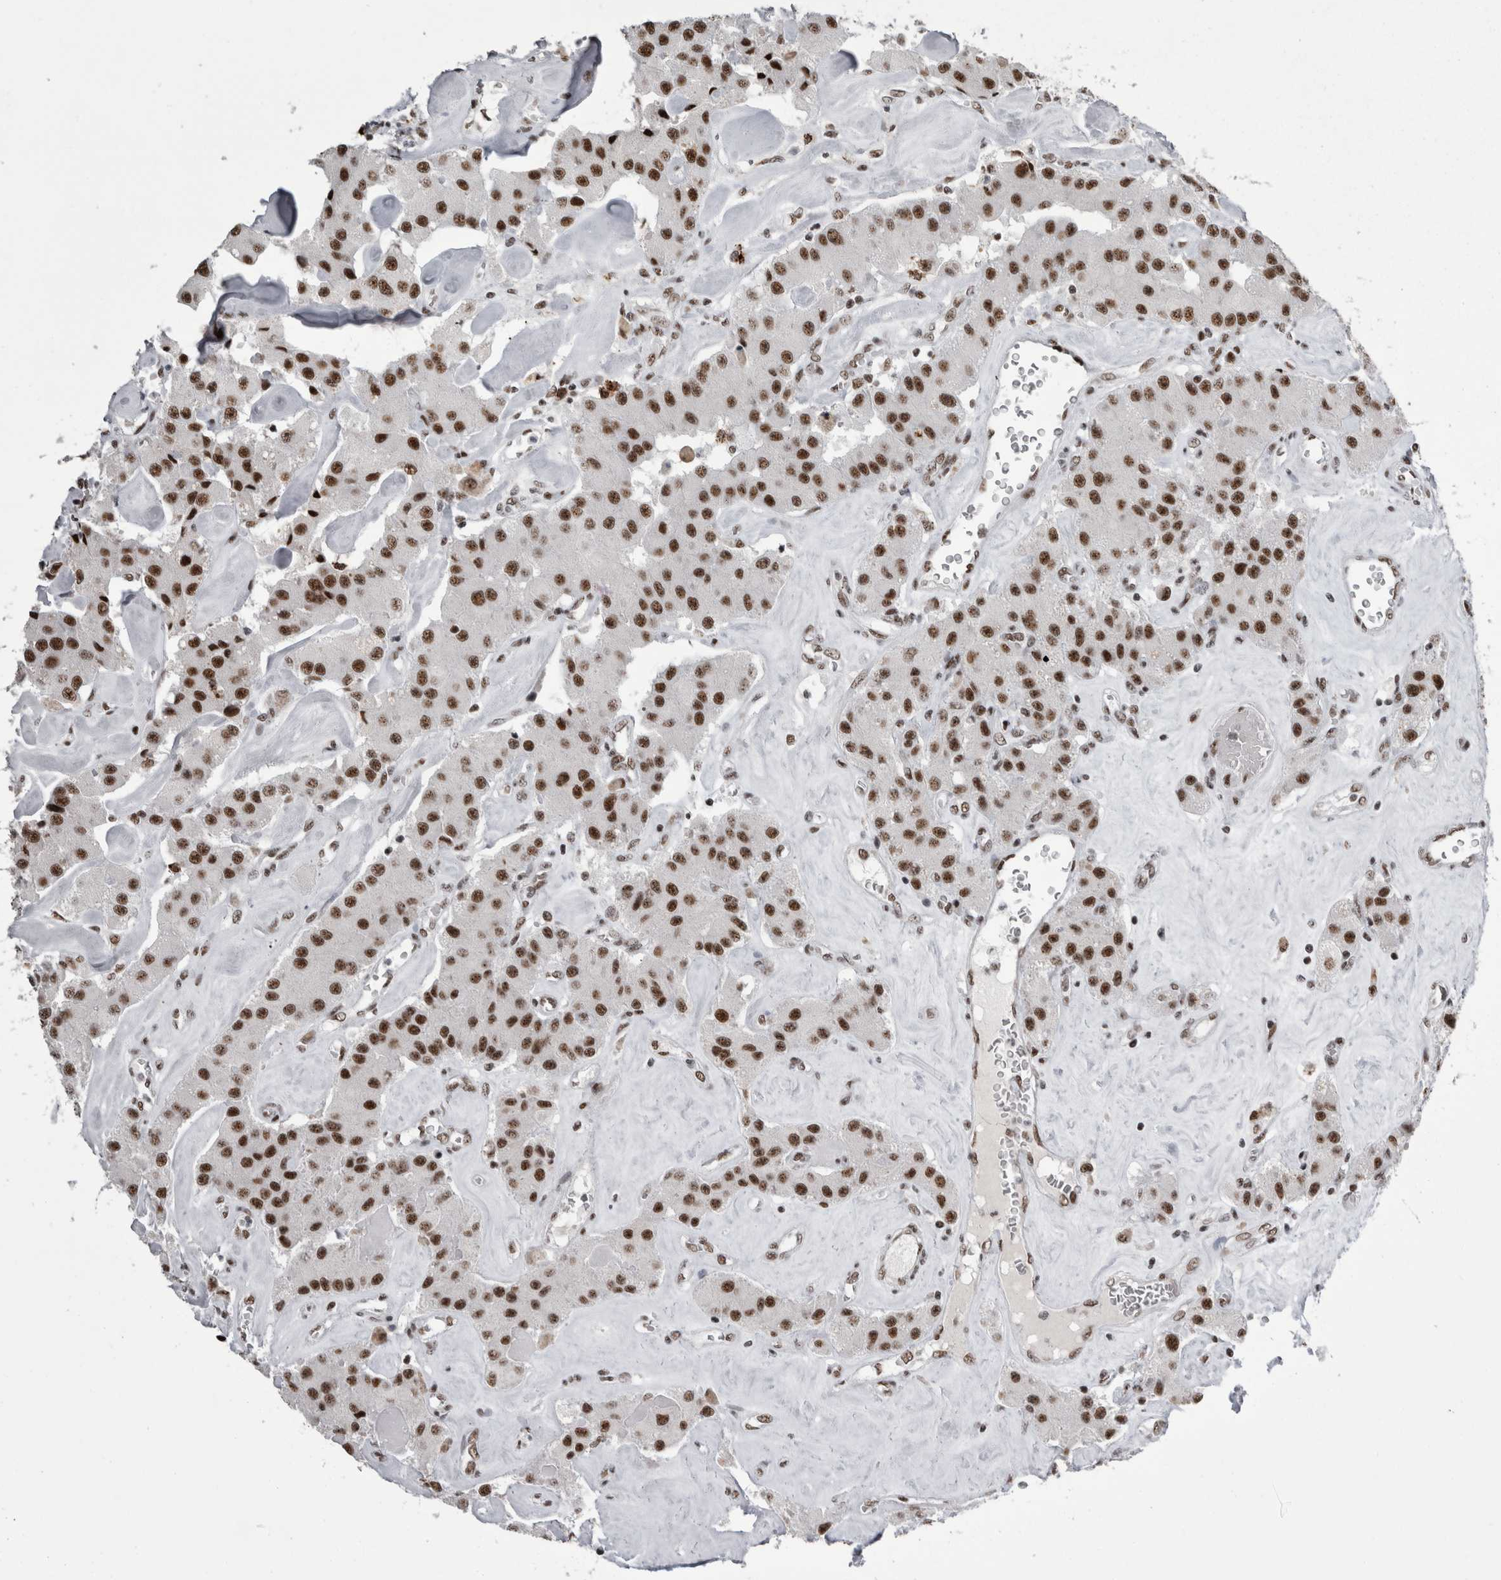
{"staining": {"intensity": "strong", "quantity": ">75%", "location": "nuclear"}, "tissue": "carcinoid", "cell_type": "Tumor cells", "image_type": "cancer", "snomed": [{"axis": "morphology", "description": "Carcinoid, malignant, NOS"}, {"axis": "topography", "description": "Pancreas"}], "caption": "Carcinoid stained for a protein (brown) exhibits strong nuclear positive expression in about >75% of tumor cells.", "gene": "SNRNP40", "patient": {"sex": "male", "age": 41}}